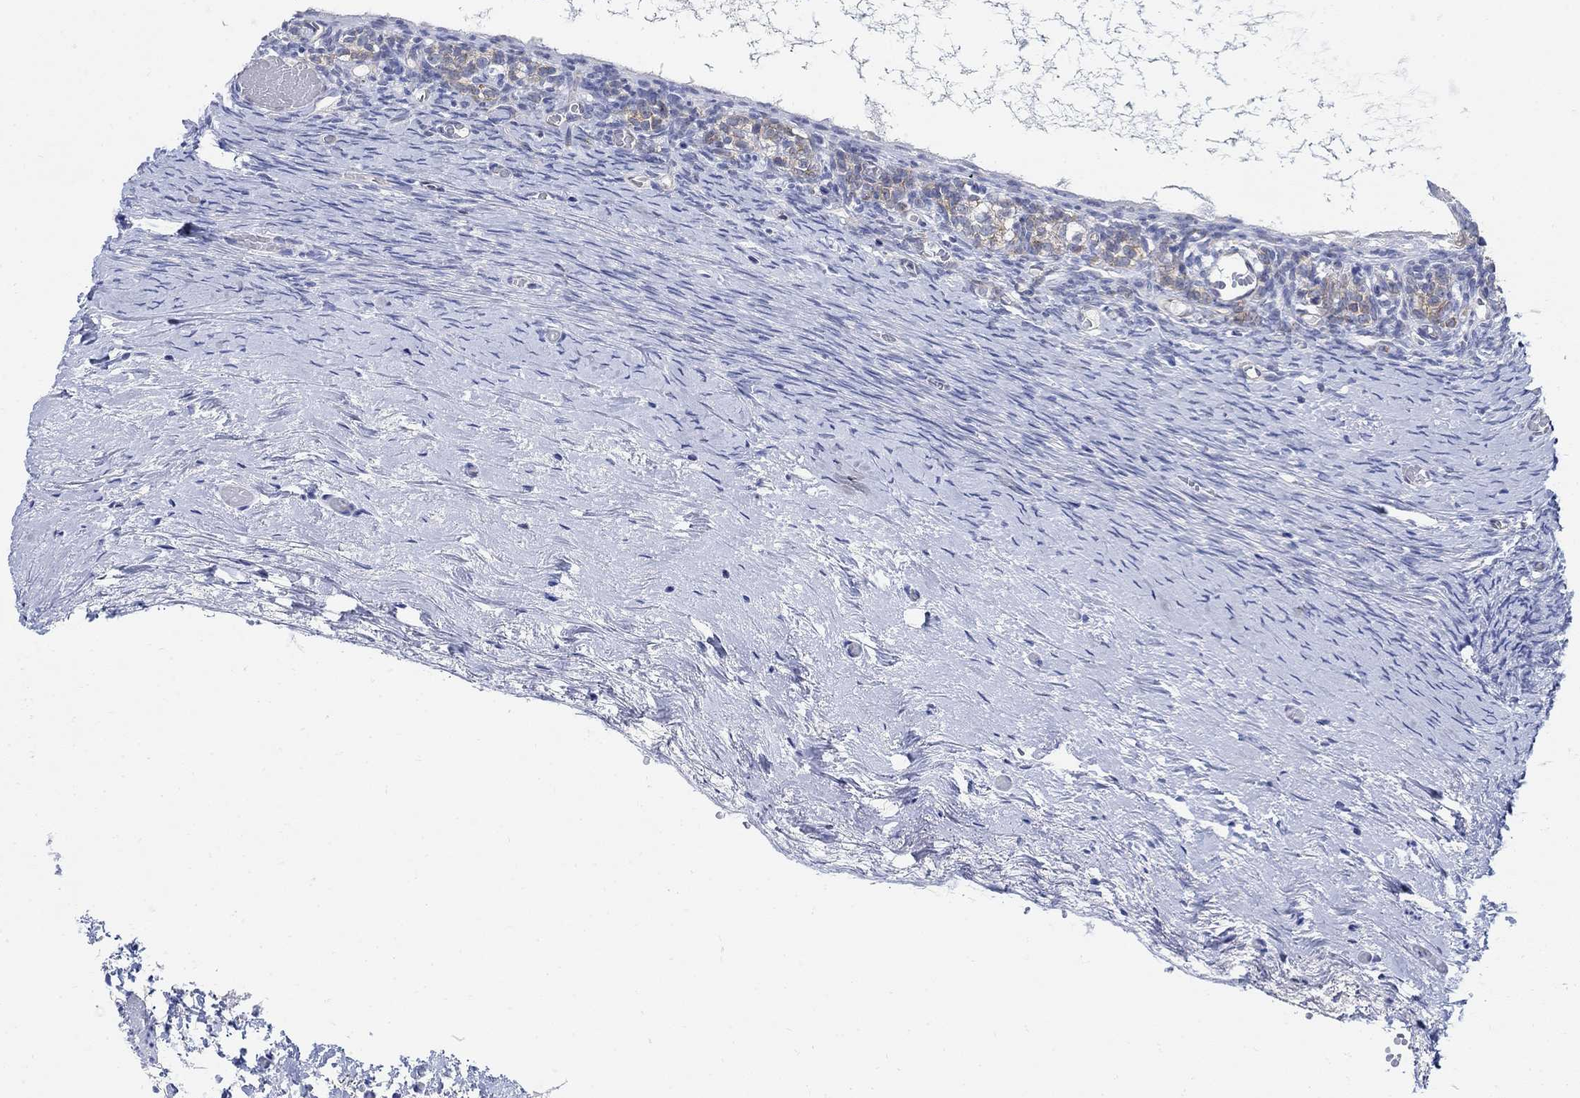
{"staining": {"intensity": "weak", "quantity": "<25%", "location": "cytoplasmic/membranous"}, "tissue": "ovary", "cell_type": "Follicle cells", "image_type": "normal", "snomed": [{"axis": "morphology", "description": "Normal tissue, NOS"}, {"axis": "topography", "description": "Ovary"}], "caption": "DAB (3,3'-diaminobenzidine) immunohistochemical staining of normal human ovary reveals no significant expression in follicle cells.", "gene": "PHF21B", "patient": {"sex": "female", "age": 39}}